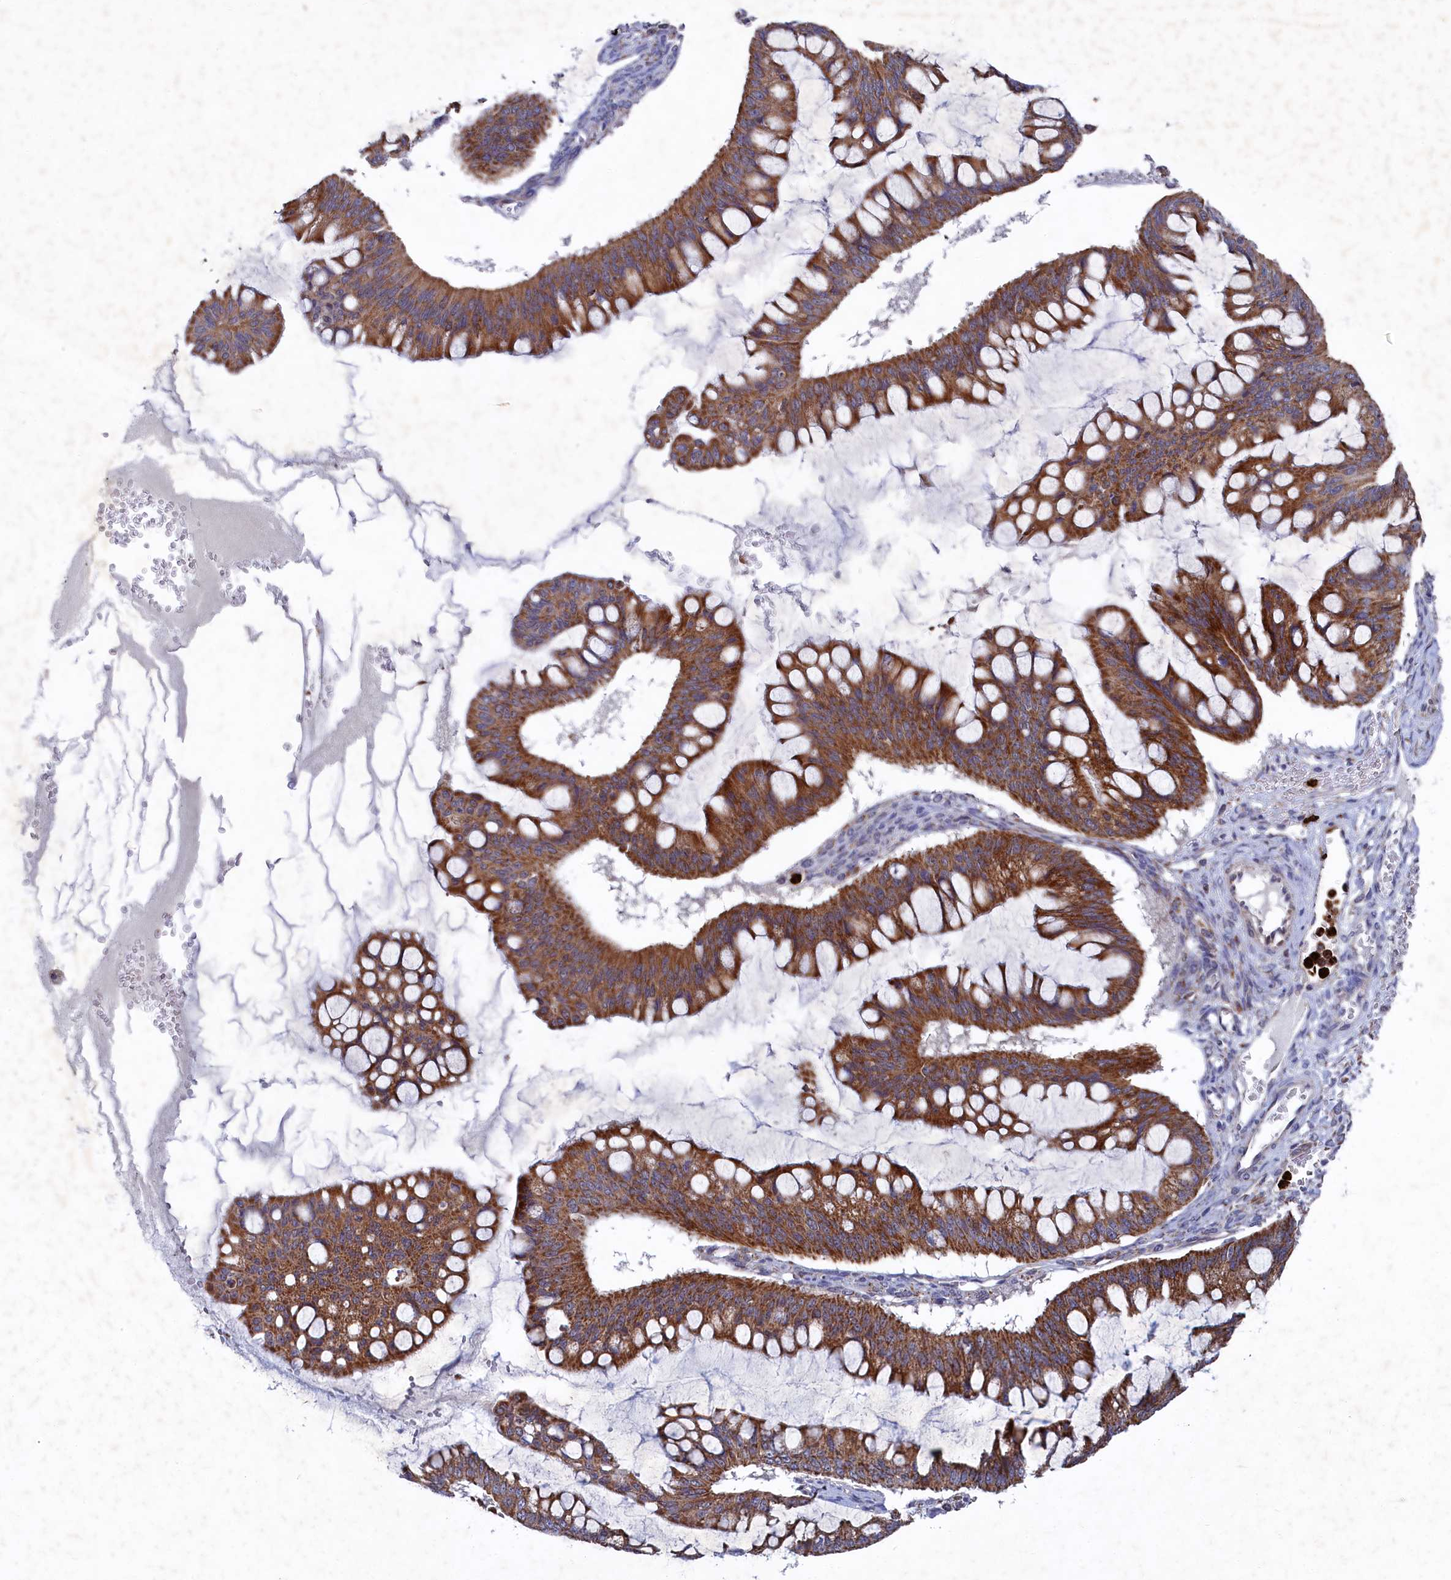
{"staining": {"intensity": "strong", "quantity": ">75%", "location": "cytoplasmic/membranous"}, "tissue": "ovarian cancer", "cell_type": "Tumor cells", "image_type": "cancer", "snomed": [{"axis": "morphology", "description": "Cystadenocarcinoma, mucinous, NOS"}, {"axis": "topography", "description": "Ovary"}], "caption": "Tumor cells exhibit high levels of strong cytoplasmic/membranous staining in about >75% of cells in human ovarian cancer (mucinous cystadenocarcinoma). (Brightfield microscopy of DAB IHC at high magnification).", "gene": "CHCHD1", "patient": {"sex": "female", "age": 73}}